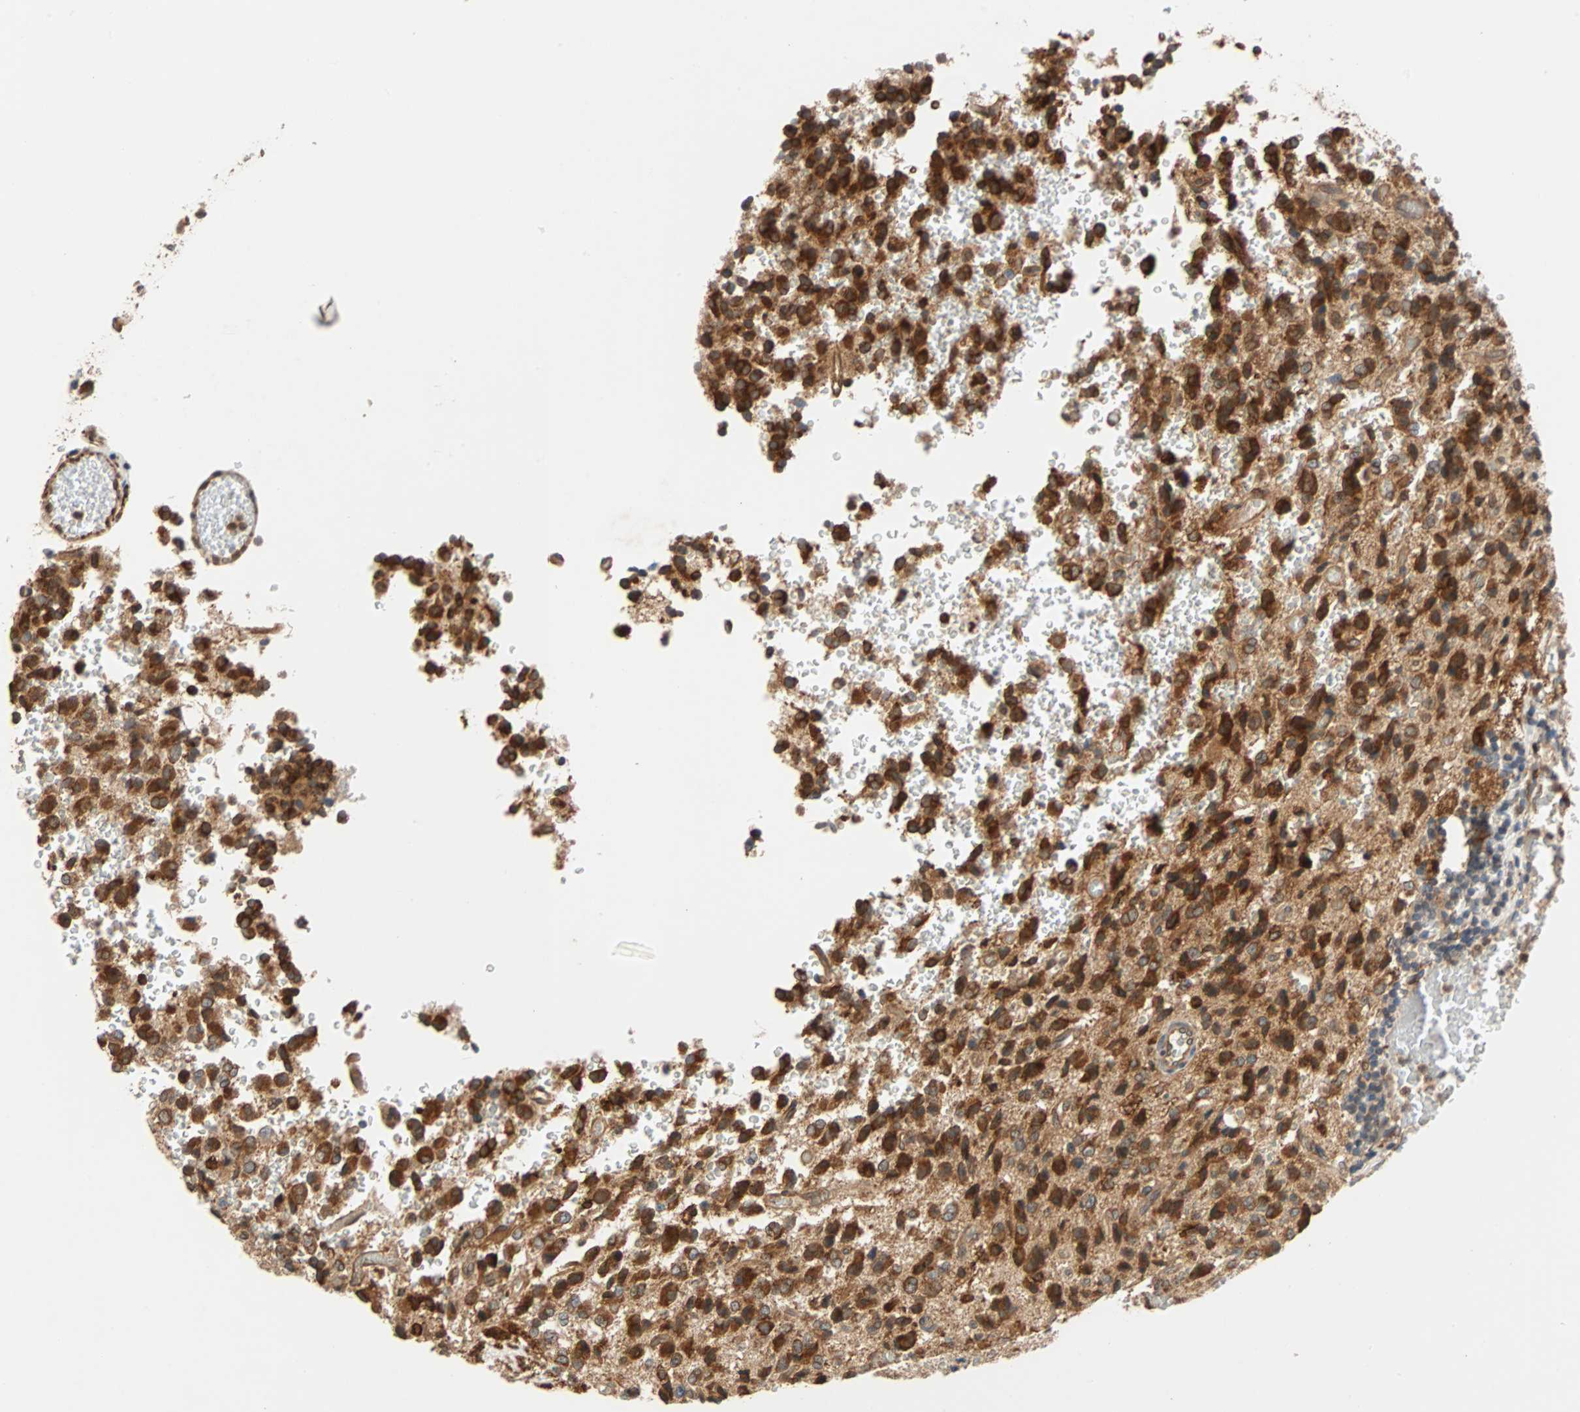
{"staining": {"intensity": "strong", "quantity": ">75%", "location": "cytoplasmic/membranous"}, "tissue": "glioma", "cell_type": "Tumor cells", "image_type": "cancer", "snomed": [{"axis": "morphology", "description": "Glioma, malignant, High grade"}, {"axis": "topography", "description": "pancreas cauda"}], "caption": "This is a micrograph of immunohistochemistry staining of glioma, which shows strong positivity in the cytoplasmic/membranous of tumor cells.", "gene": "AUP1", "patient": {"sex": "male", "age": 60}}